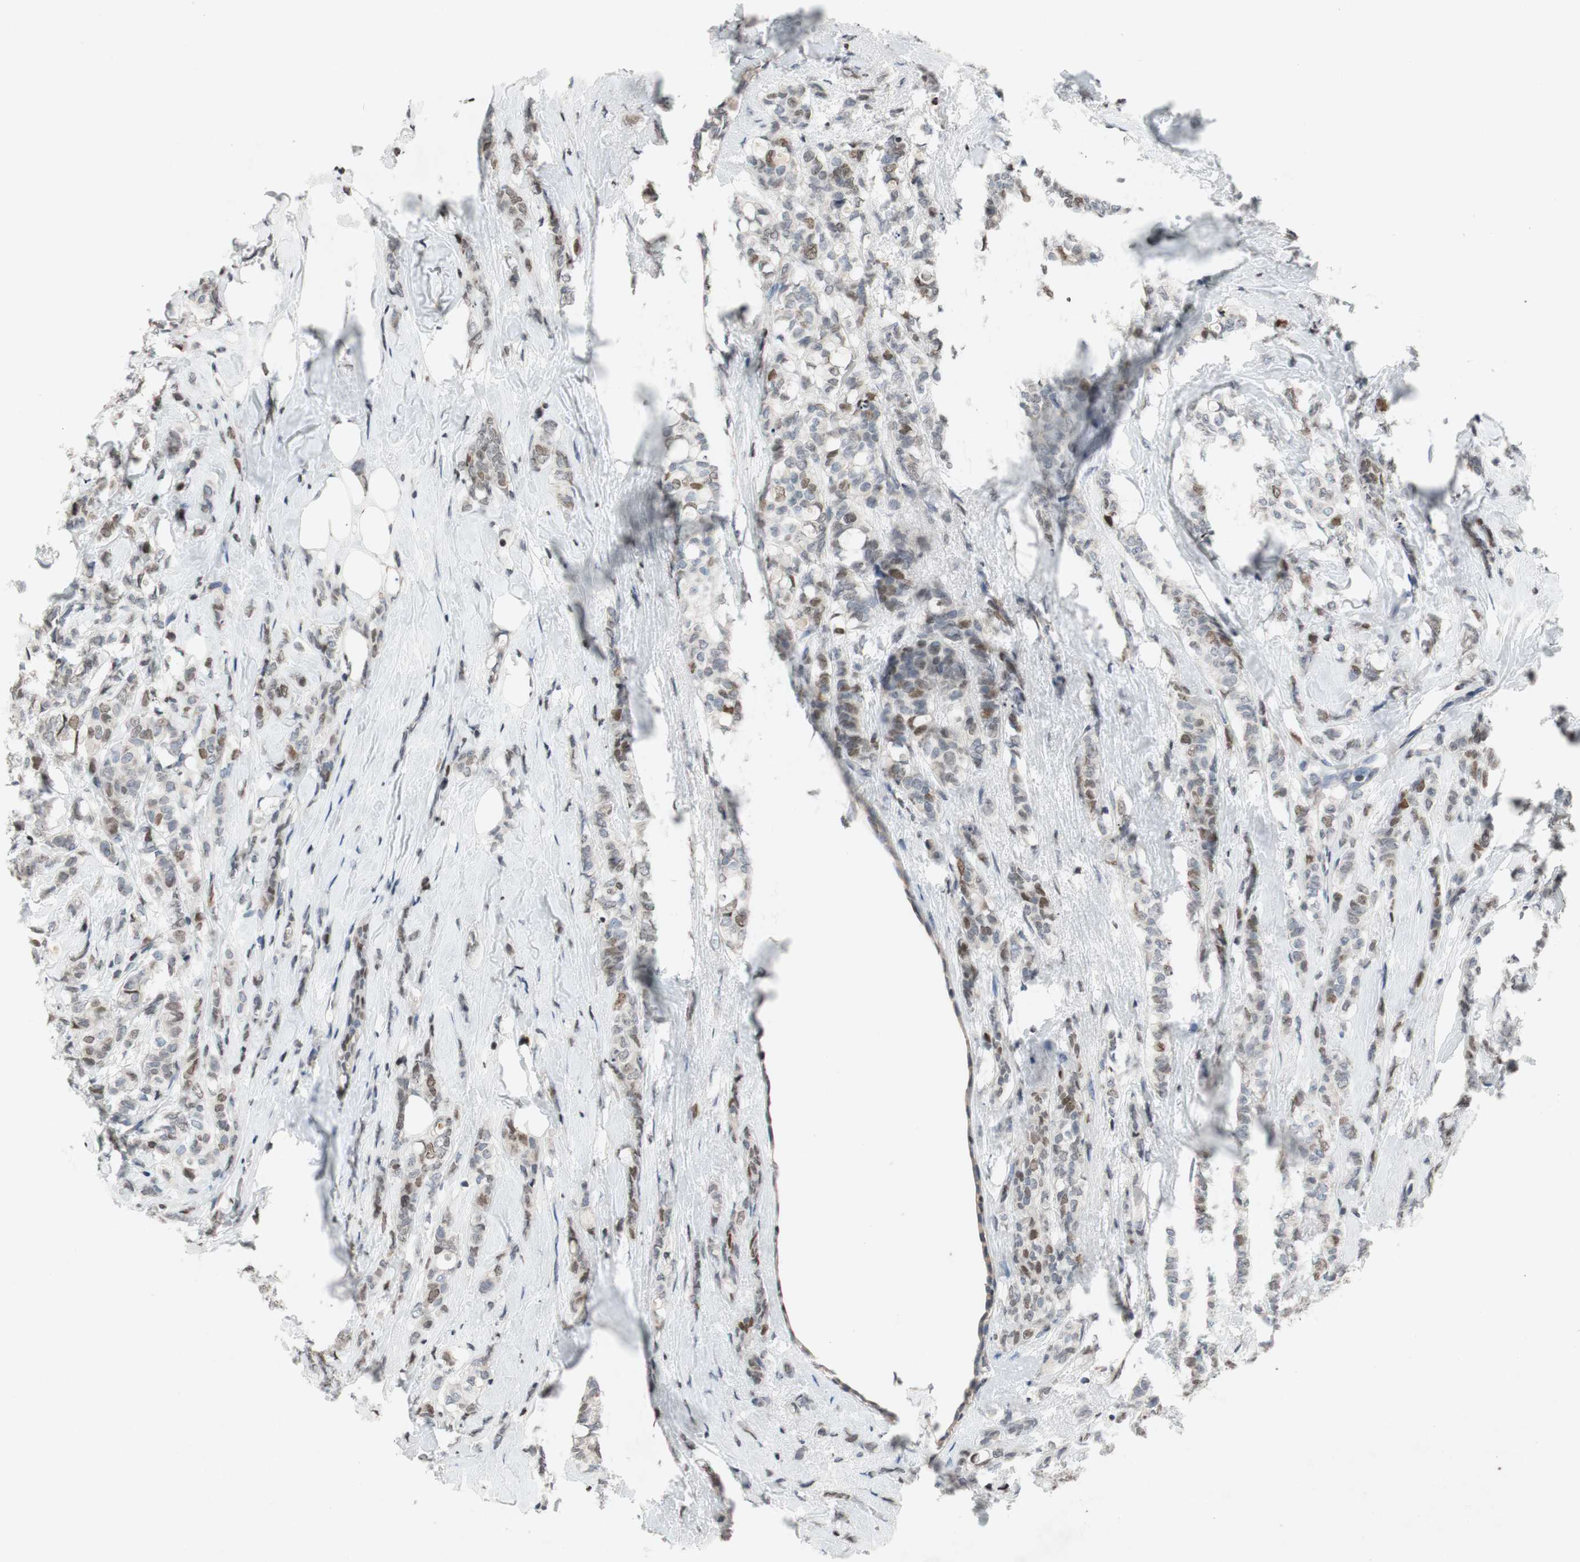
{"staining": {"intensity": "moderate", "quantity": "<25%", "location": "nuclear"}, "tissue": "breast cancer", "cell_type": "Tumor cells", "image_type": "cancer", "snomed": [{"axis": "morphology", "description": "Lobular carcinoma"}, {"axis": "topography", "description": "Breast"}], "caption": "Immunohistochemical staining of human lobular carcinoma (breast) reveals low levels of moderate nuclear staining in approximately <25% of tumor cells.", "gene": "MCM6", "patient": {"sex": "female", "age": 60}}